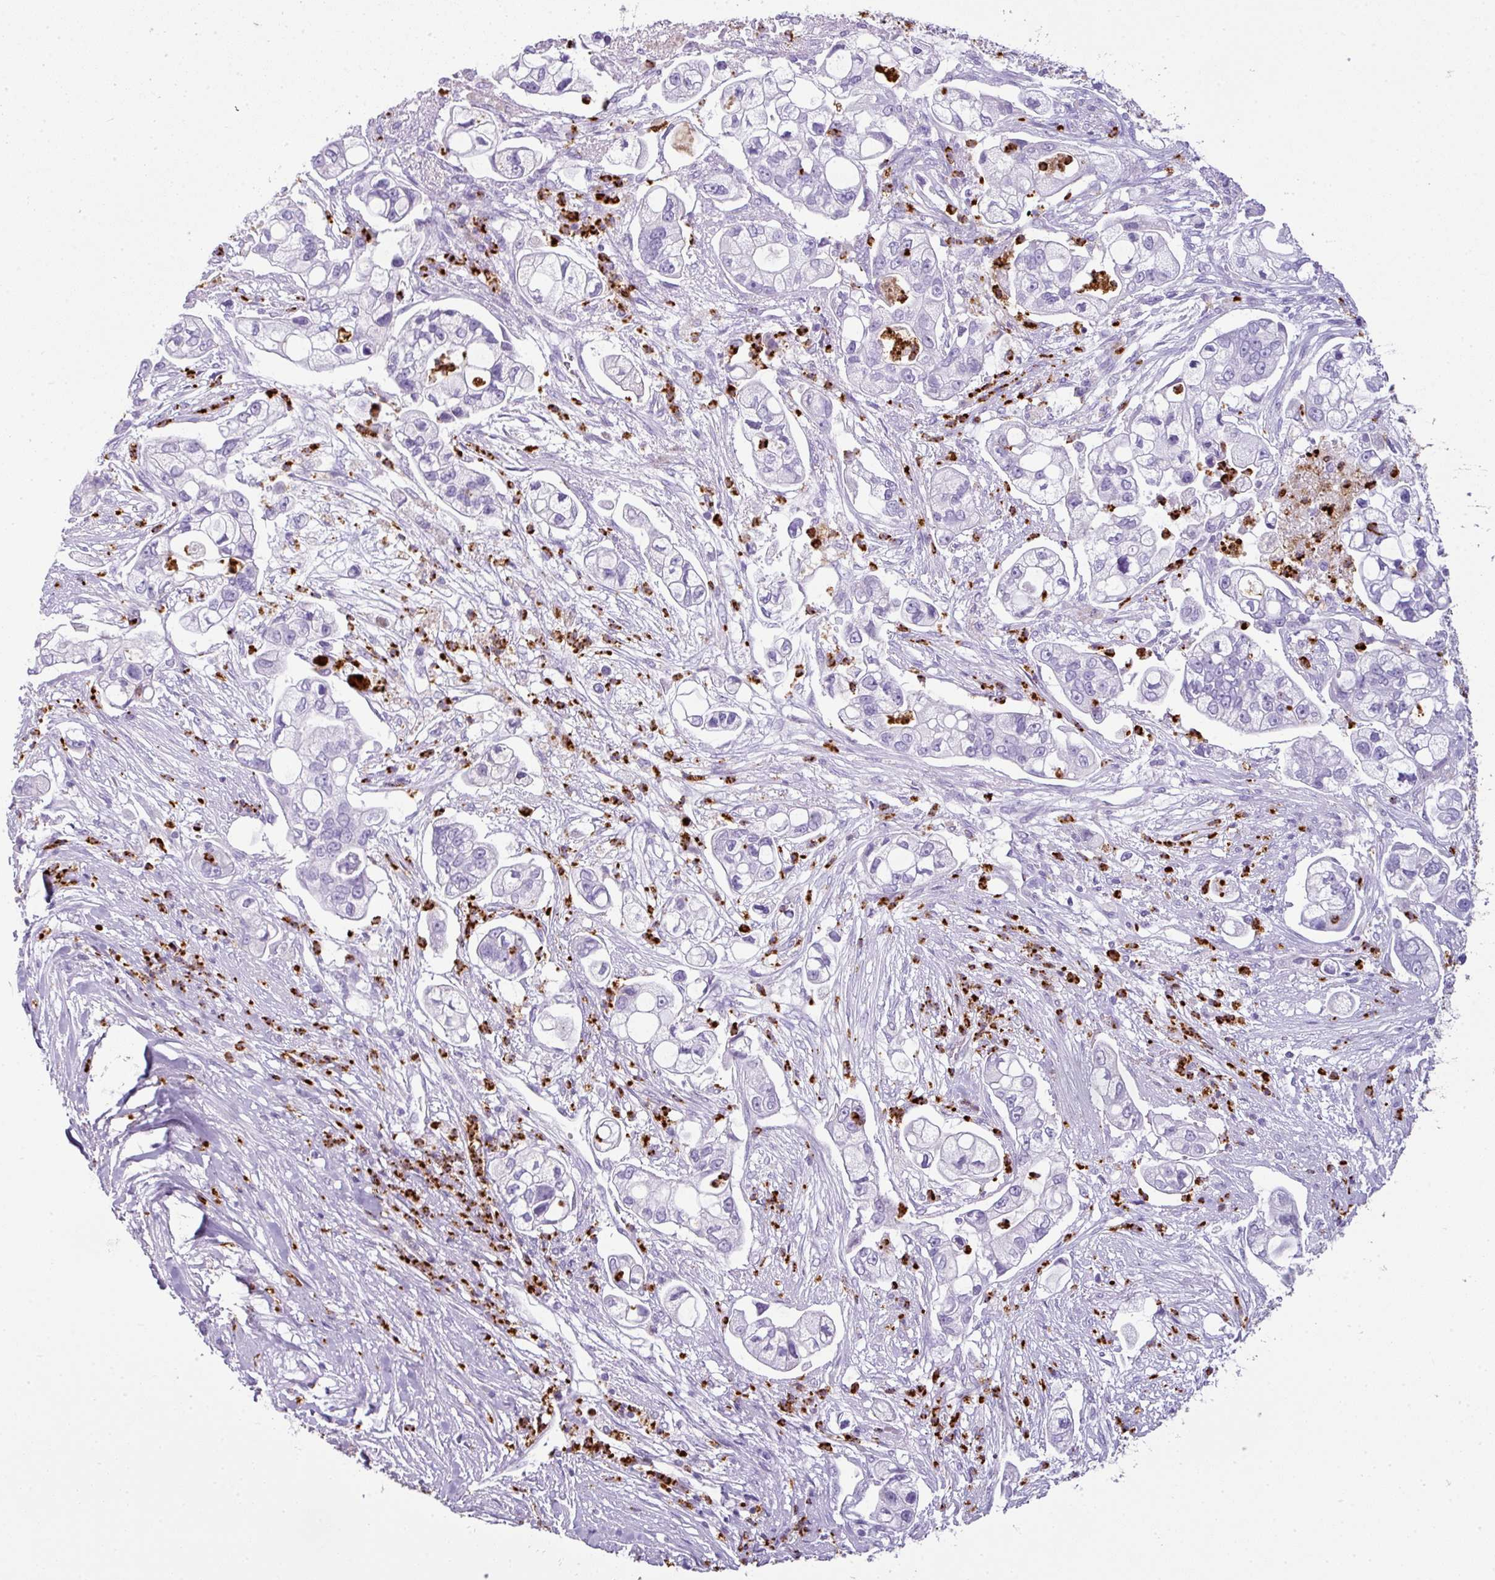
{"staining": {"intensity": "negative", "quantity": "none", "location": "none"}, "tissue": "pancreatic cancer", "cell_type": "Tumor cells", "image_type": "cancer", "snomed": [{"axis": "morphology", "description": "Adenocarcinoma, NOS"}, {"axis": "topography", "description": "Pancreas"}], "caption": "Tumor cells show no significant positivity in adenocarcinoma (pancreatic).", "gene": "CTSG", "patient": {"sex": "female", "age": 69}}